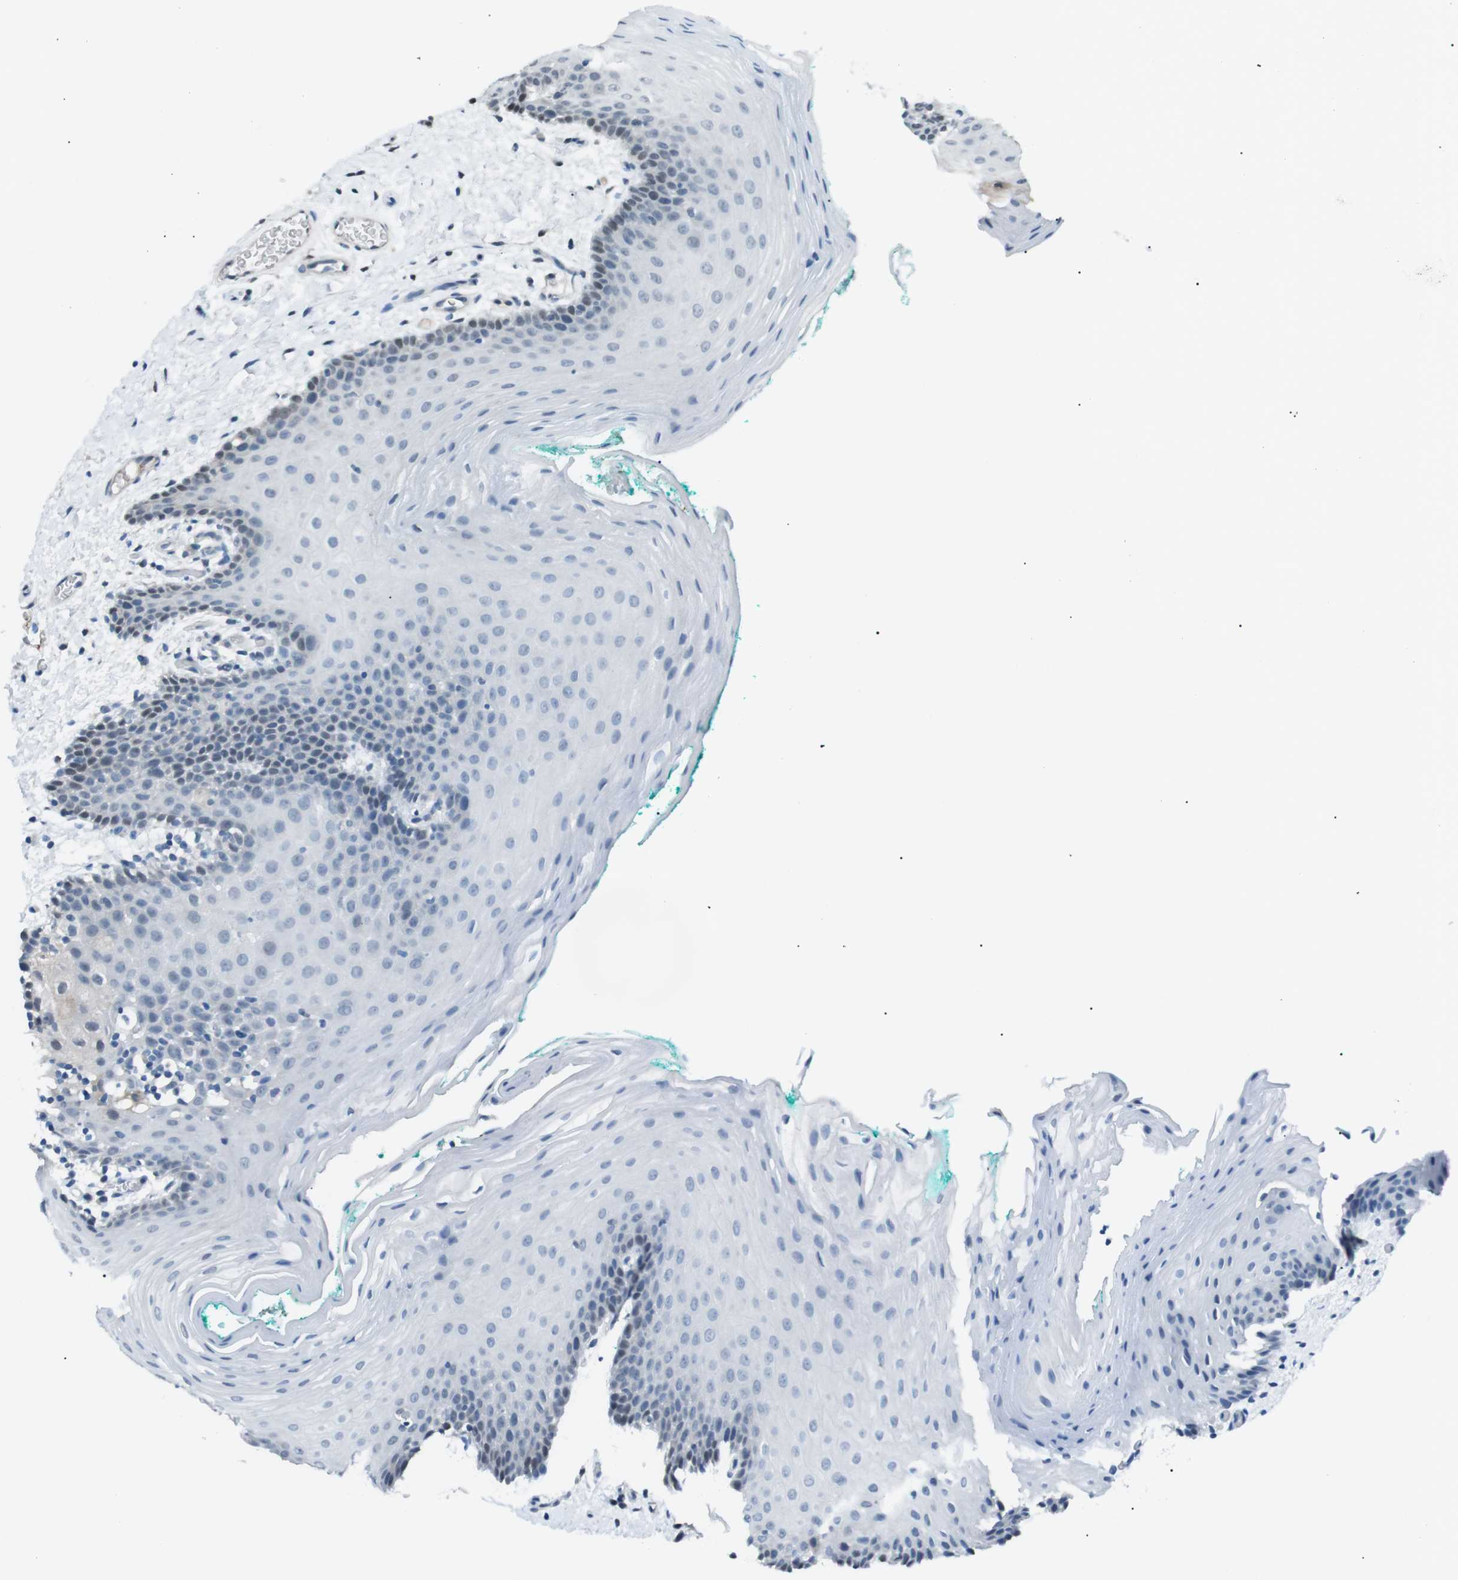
{"staining": {"intensity": "weak", "quantity": "<25%", "location": "nuclear"}, "tissue": "oral mucosa", "cell_type": "Squamous epithelial cells", "image_type": "normal", "snomed": [{"axis": "morphology", "description": "Normal tissue, NOS"}, {"axis": "topography", "description": "Oral tissue"}], "caption": "IHC photomicrograph of normal oral mucosa stained for a protein (brown), which shows no positivity in squamous epithelial cells. (DAB (3,3'-diaminobenzidine) immunohistochemistry (IHC) visualized using brightfield microscopy, high magnification).", "gene": "SRPK2", "patient": {"sex": "male", "age": 58}}